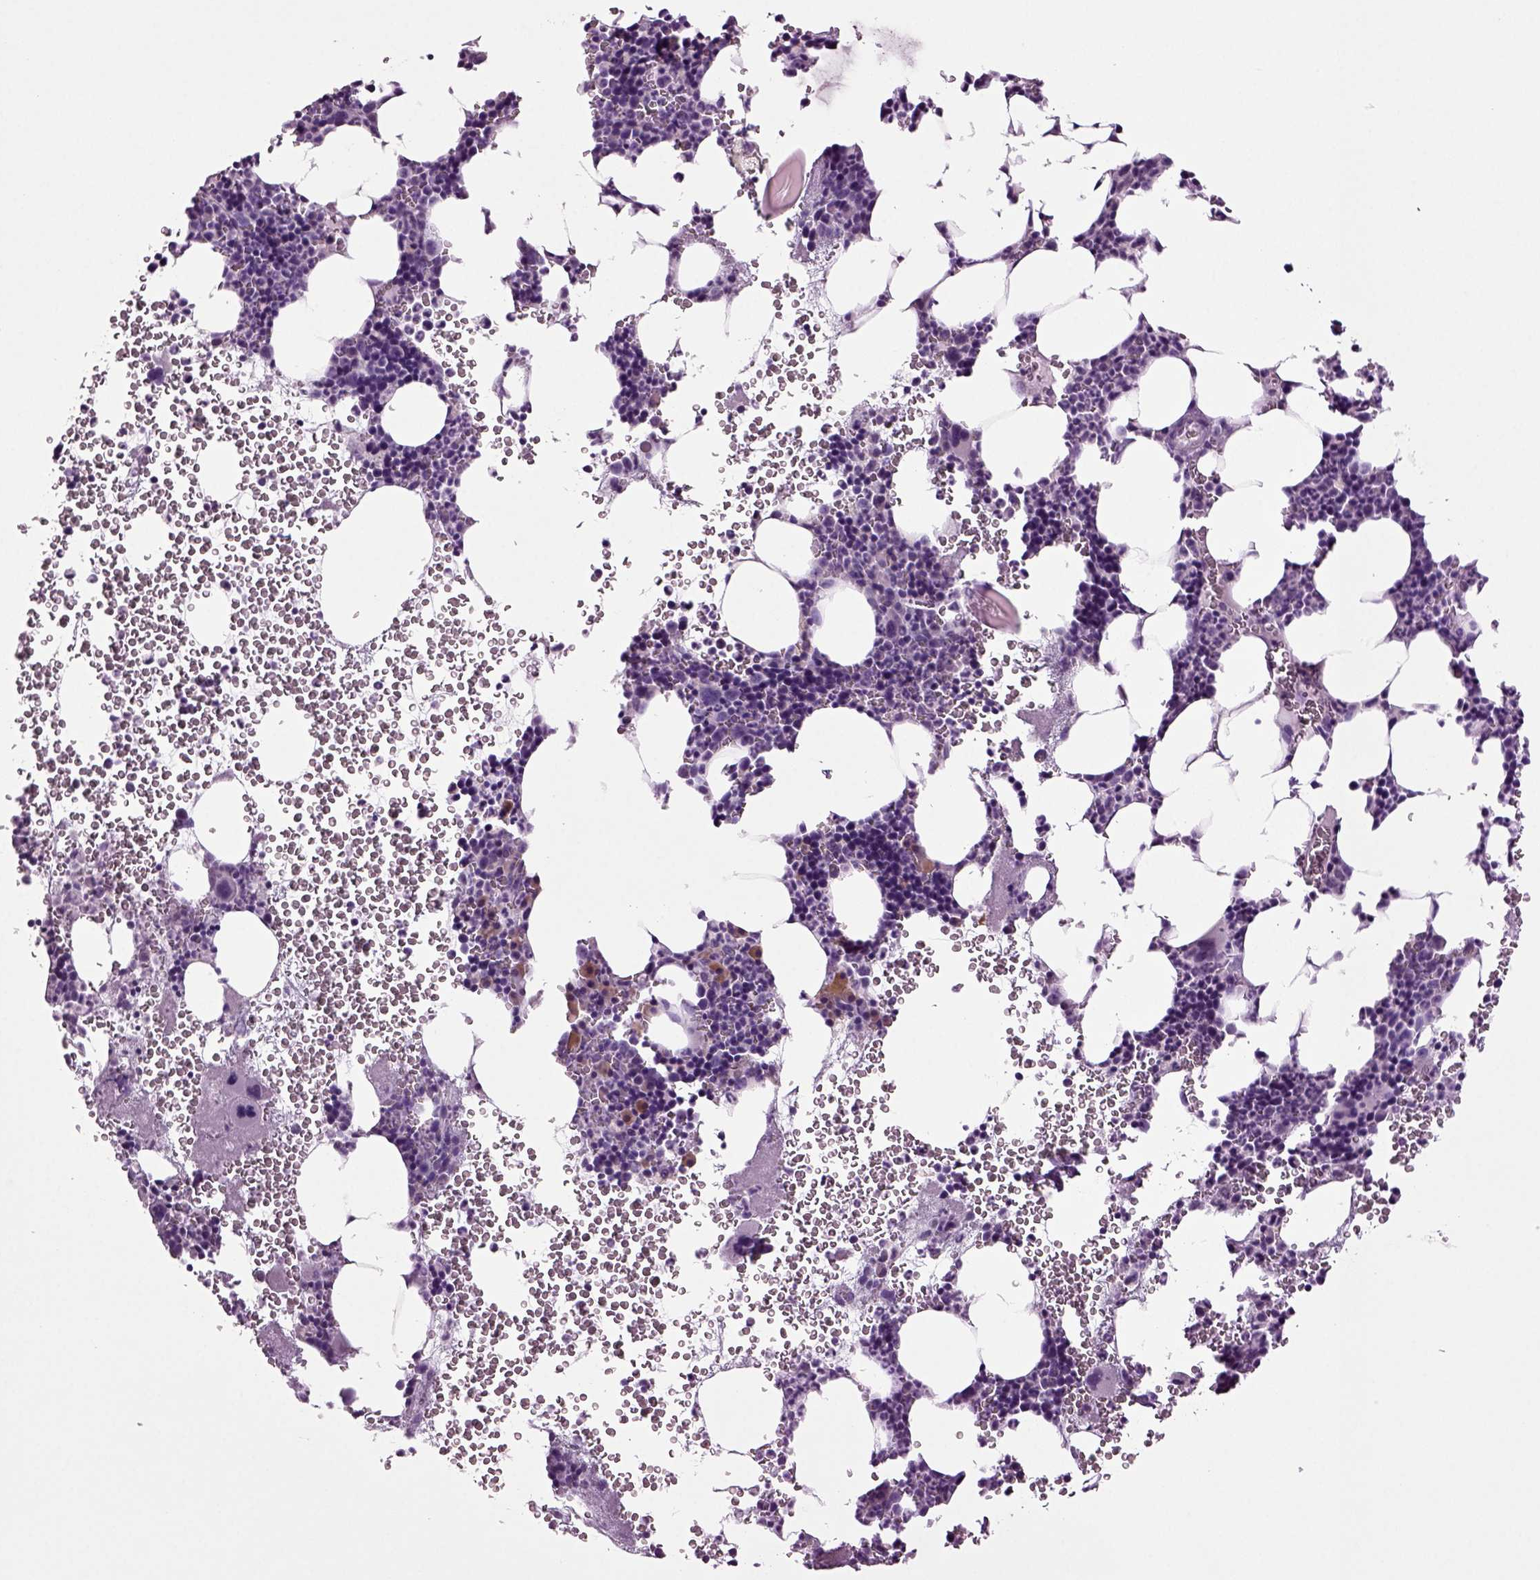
{"staining": {"intensity": "moderate", "quantity": "<25%", "location": "cytoplasmic/membranous"}, "tissue": "bone marrow", "cell_type": "Hematopoietic cells", "image_type": "normal", "snomed": [{"axis": "morphology", "description": "Normal tissue, NOS"}, {"axis": "topography", "description": "Bone marrow"}], "caption": "Immunohistochemical staining of unremarkable human bone marrow shows <25% levels of moderate cytoplasmic/membranous protein expression in approximately <25% of hematopoietic cells.", "gene": "SLC17A6", "patient": {"sex": "male", "age": 44}}